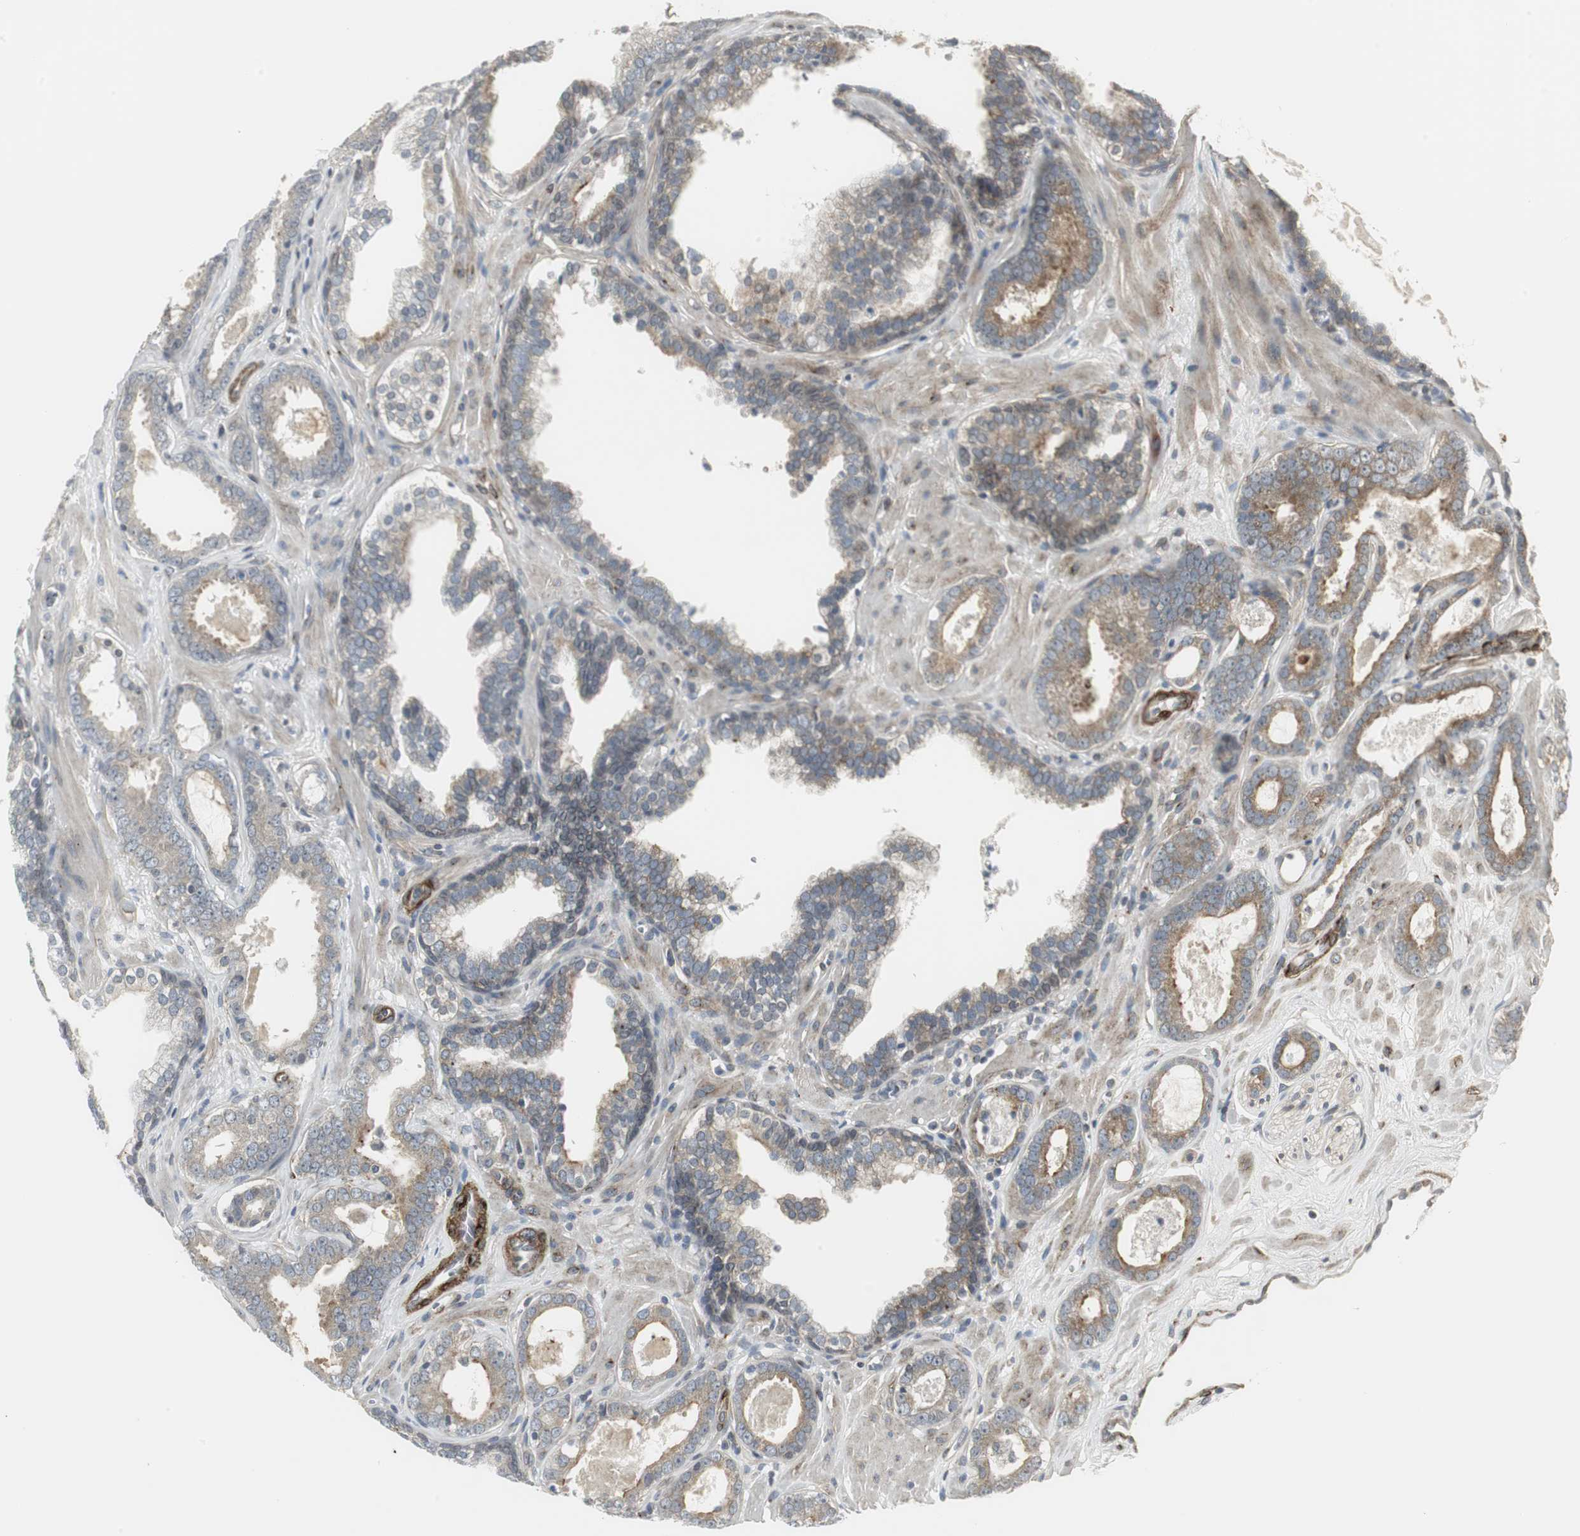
{"staining": {"intensity": "weak", "quantity": "25%-75%", "location": "cytoplasmic/membranous"}, "tissue": "prostate cancer", "cell_type": "Tumor cells", "image_type": "cancer", "snomed": [{"axis": "morphology", "description": "Adenocarcinoma, Low grade"}, {"axis": "topography", "description": "Prostate"}], "caption": "This is a micrograph of immunohistochemistry (IHC) staining of prostate low-grade adenocarcinoma, which shows weak staining in the cytoplasmic/membranous of tumor cells.", "gene": "SCYL3", "patient": {"sex": "male", "age": 57}}